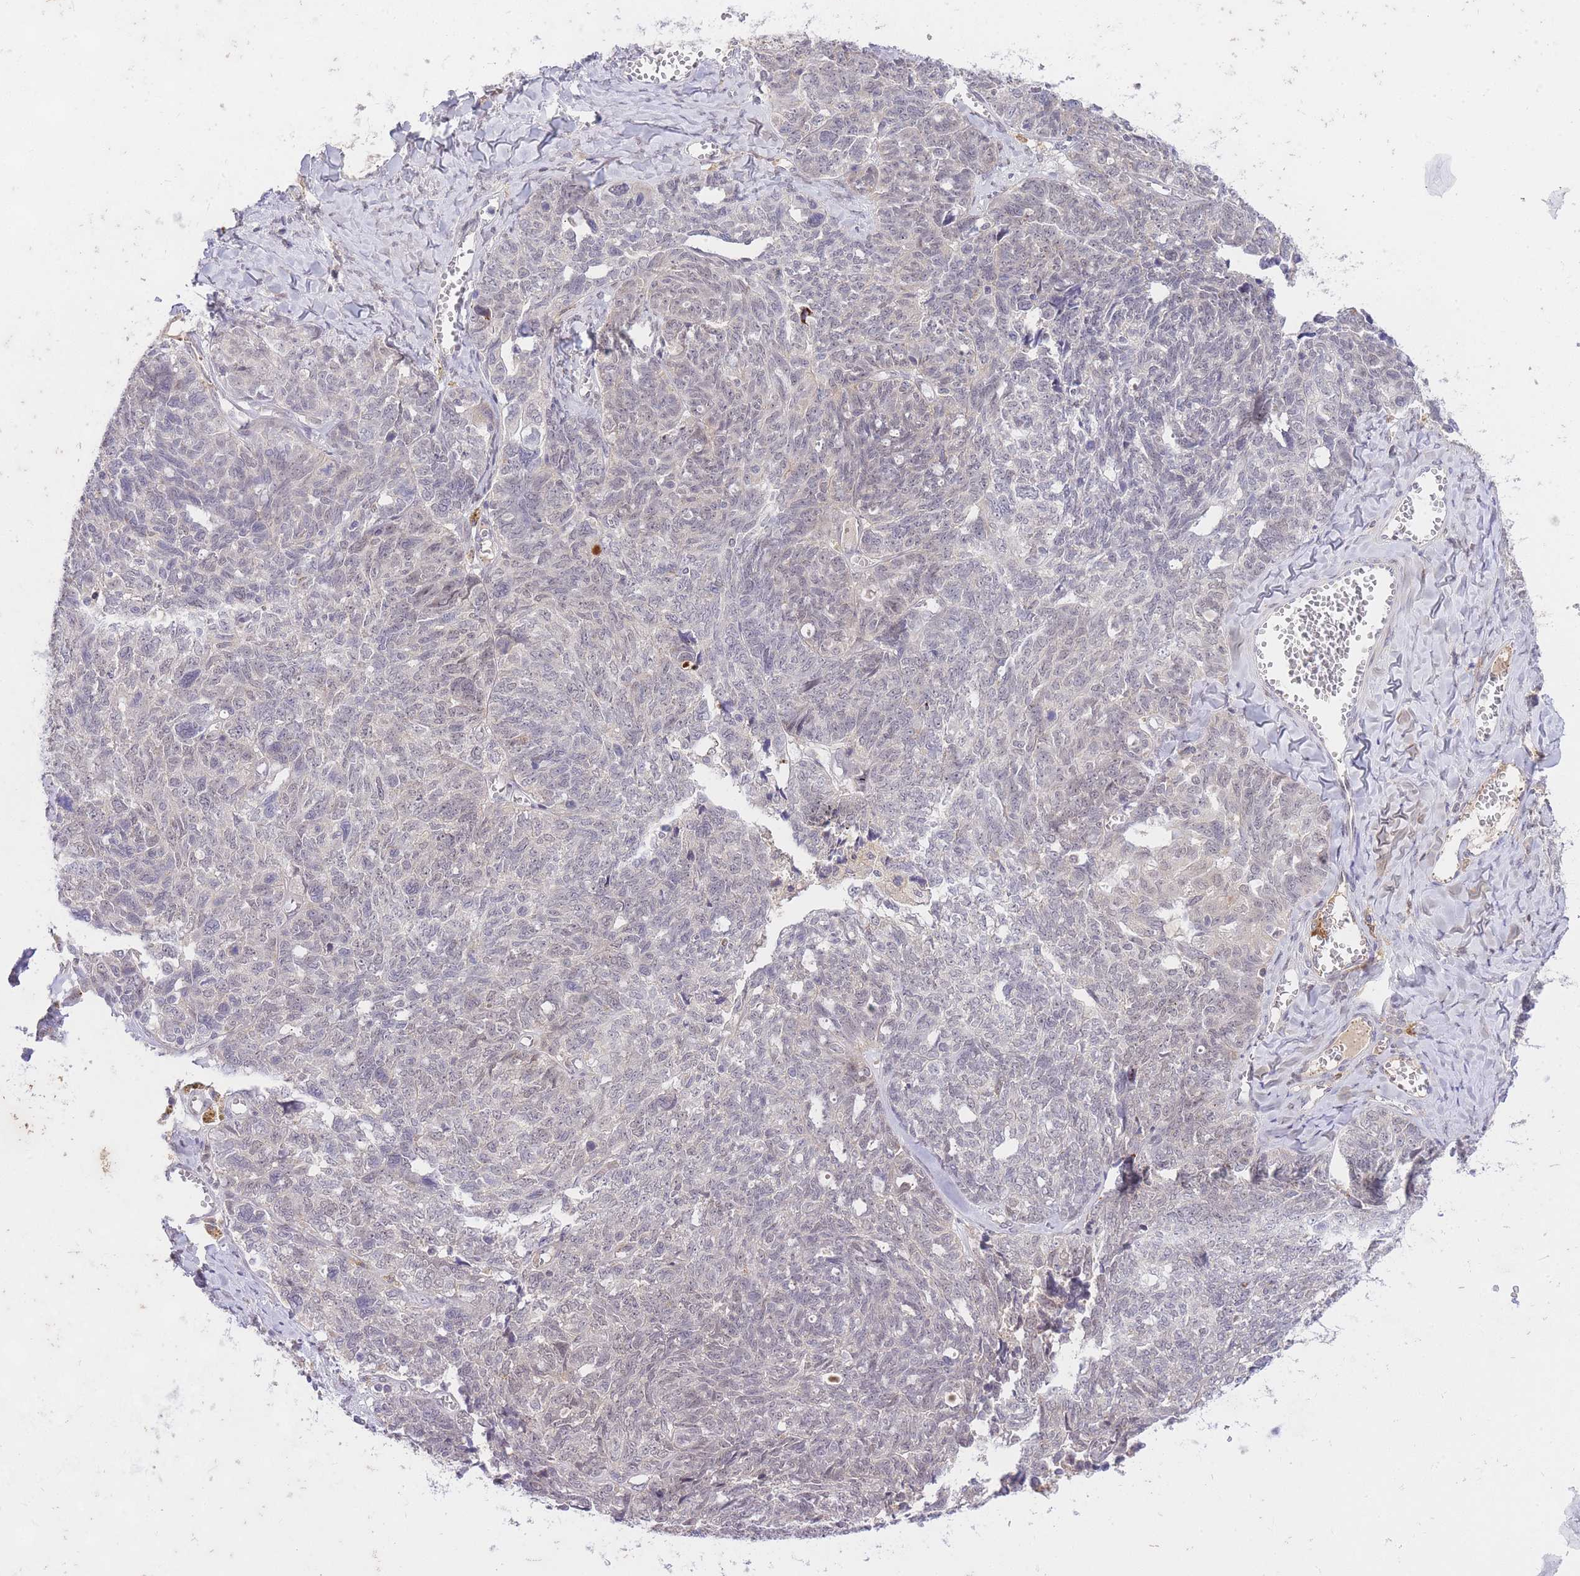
{"staining": {"intensity": "negative", "quantity": "none", "location": "none"}, "tissue": "ovarian cancer", "cell_type": "Tumor cells", "image_type": "cancer", "snomed": [{"axis": "morphology", "description": "Cystadenocarcinoma, serous, NOS"}, {"axis": "topography", "description": "Ovary"}], "caption": "Immunohistochemistry photomicrograph of neoplastic tissue: serous cystadenocarcinoma (ovarian) stained with DAB (3,3'-diaminobenzidine) exhibits no significant protein positivity in tumor cells.", "gene": "SLC25A33", "patient": {"sex": "female", "age": 79}}